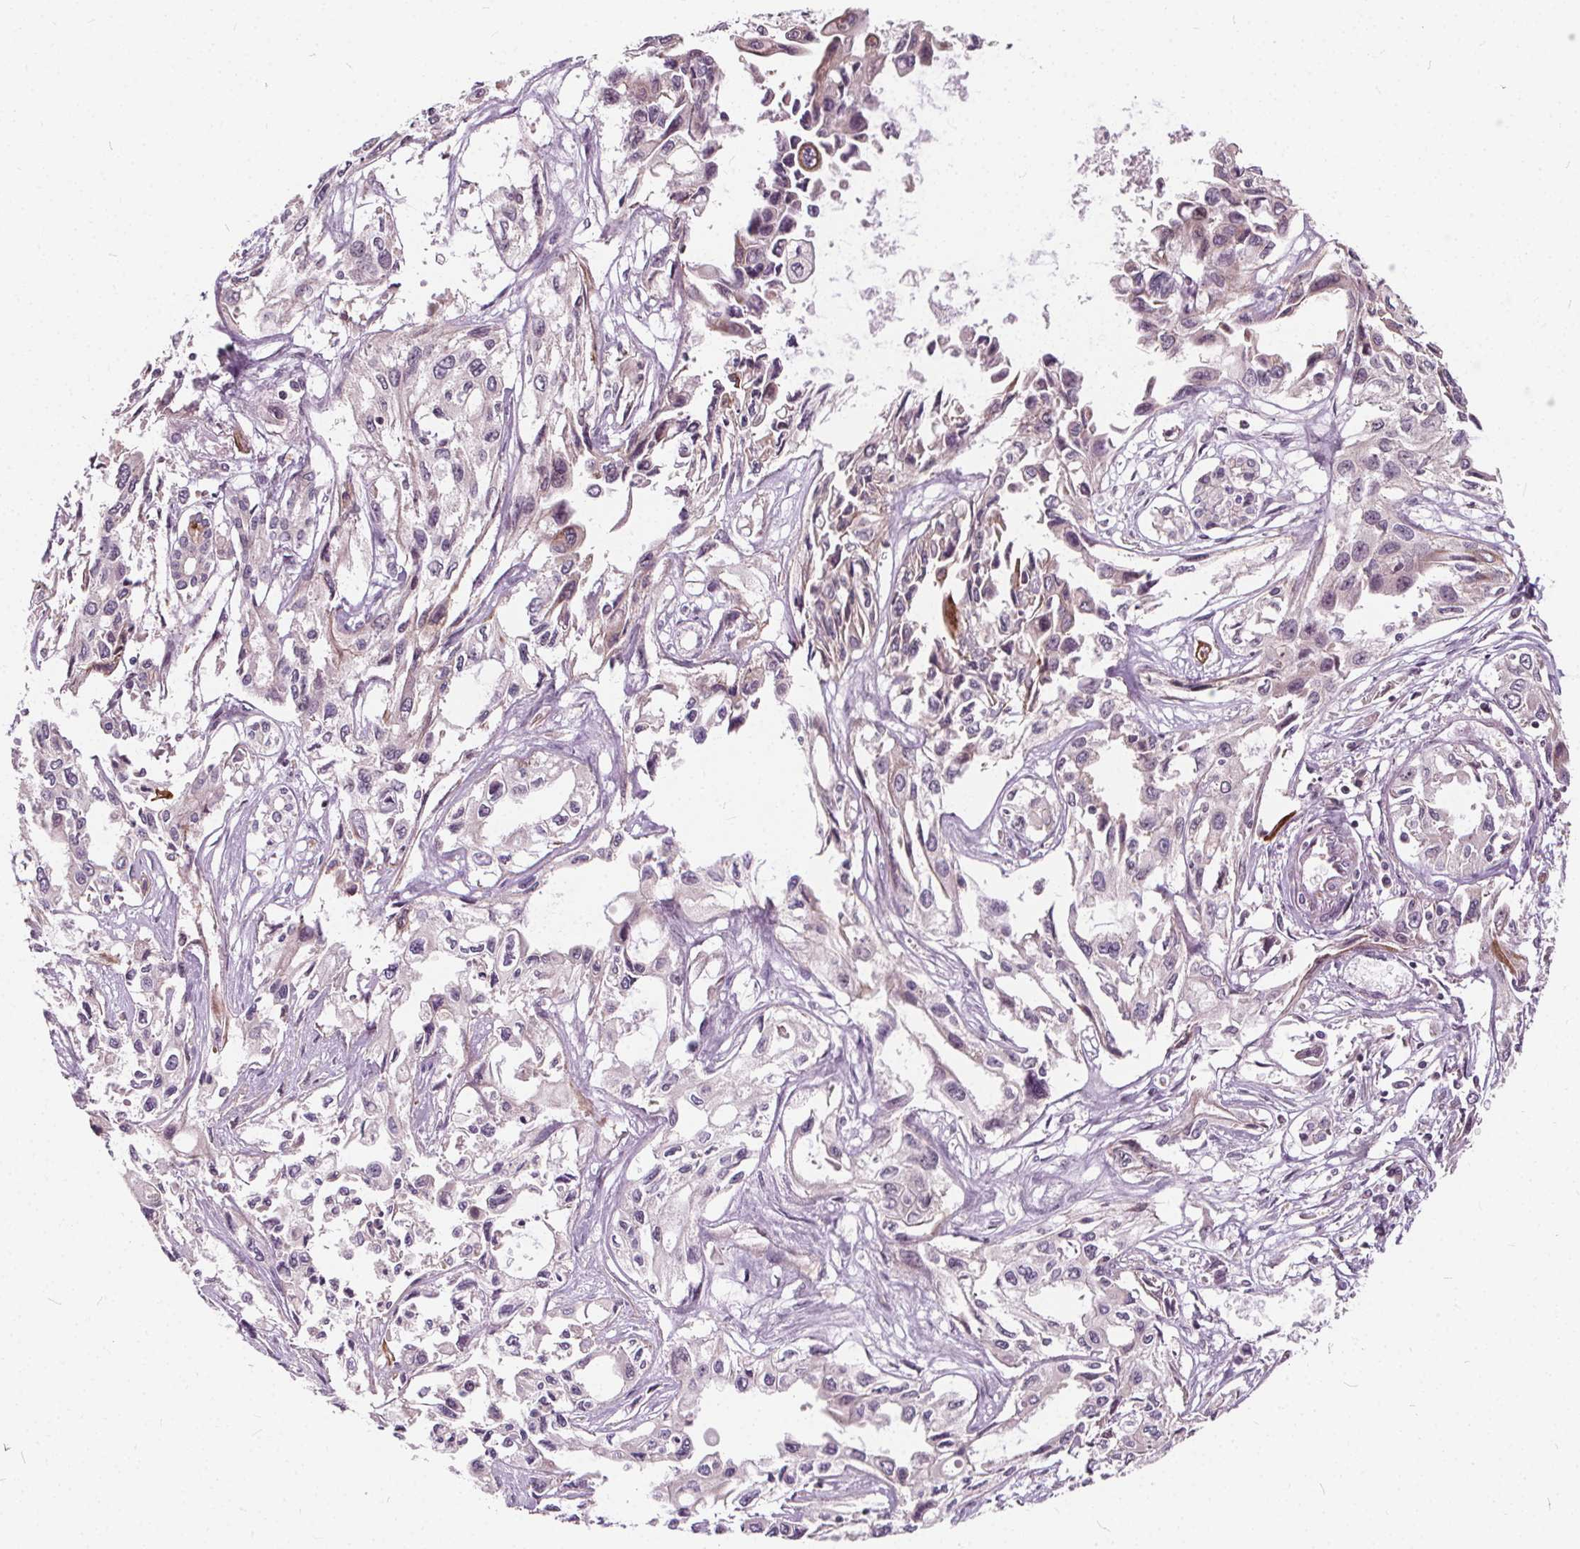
{"staining": {"intensity": "negative", "quantity": "none", "location": "none"}, "tissue": "pancreatic cancer", "cell_type": "Tumor cells", "image_type": "cancer", "snomed": [{"axis": "morphology", "description": "Adenocarcinoma, NOS"}, {"axis": "topography", "description": "Pancreas"}], "caption": "Immunohistochemistry histopathology image of neoplastic tissue: human pancreatic adenocarcinoma stained with DAB displays no significant protein expression in tumor cells.", "gene": "INPP5E", "patient": {"sex": "female", "age": 55}}